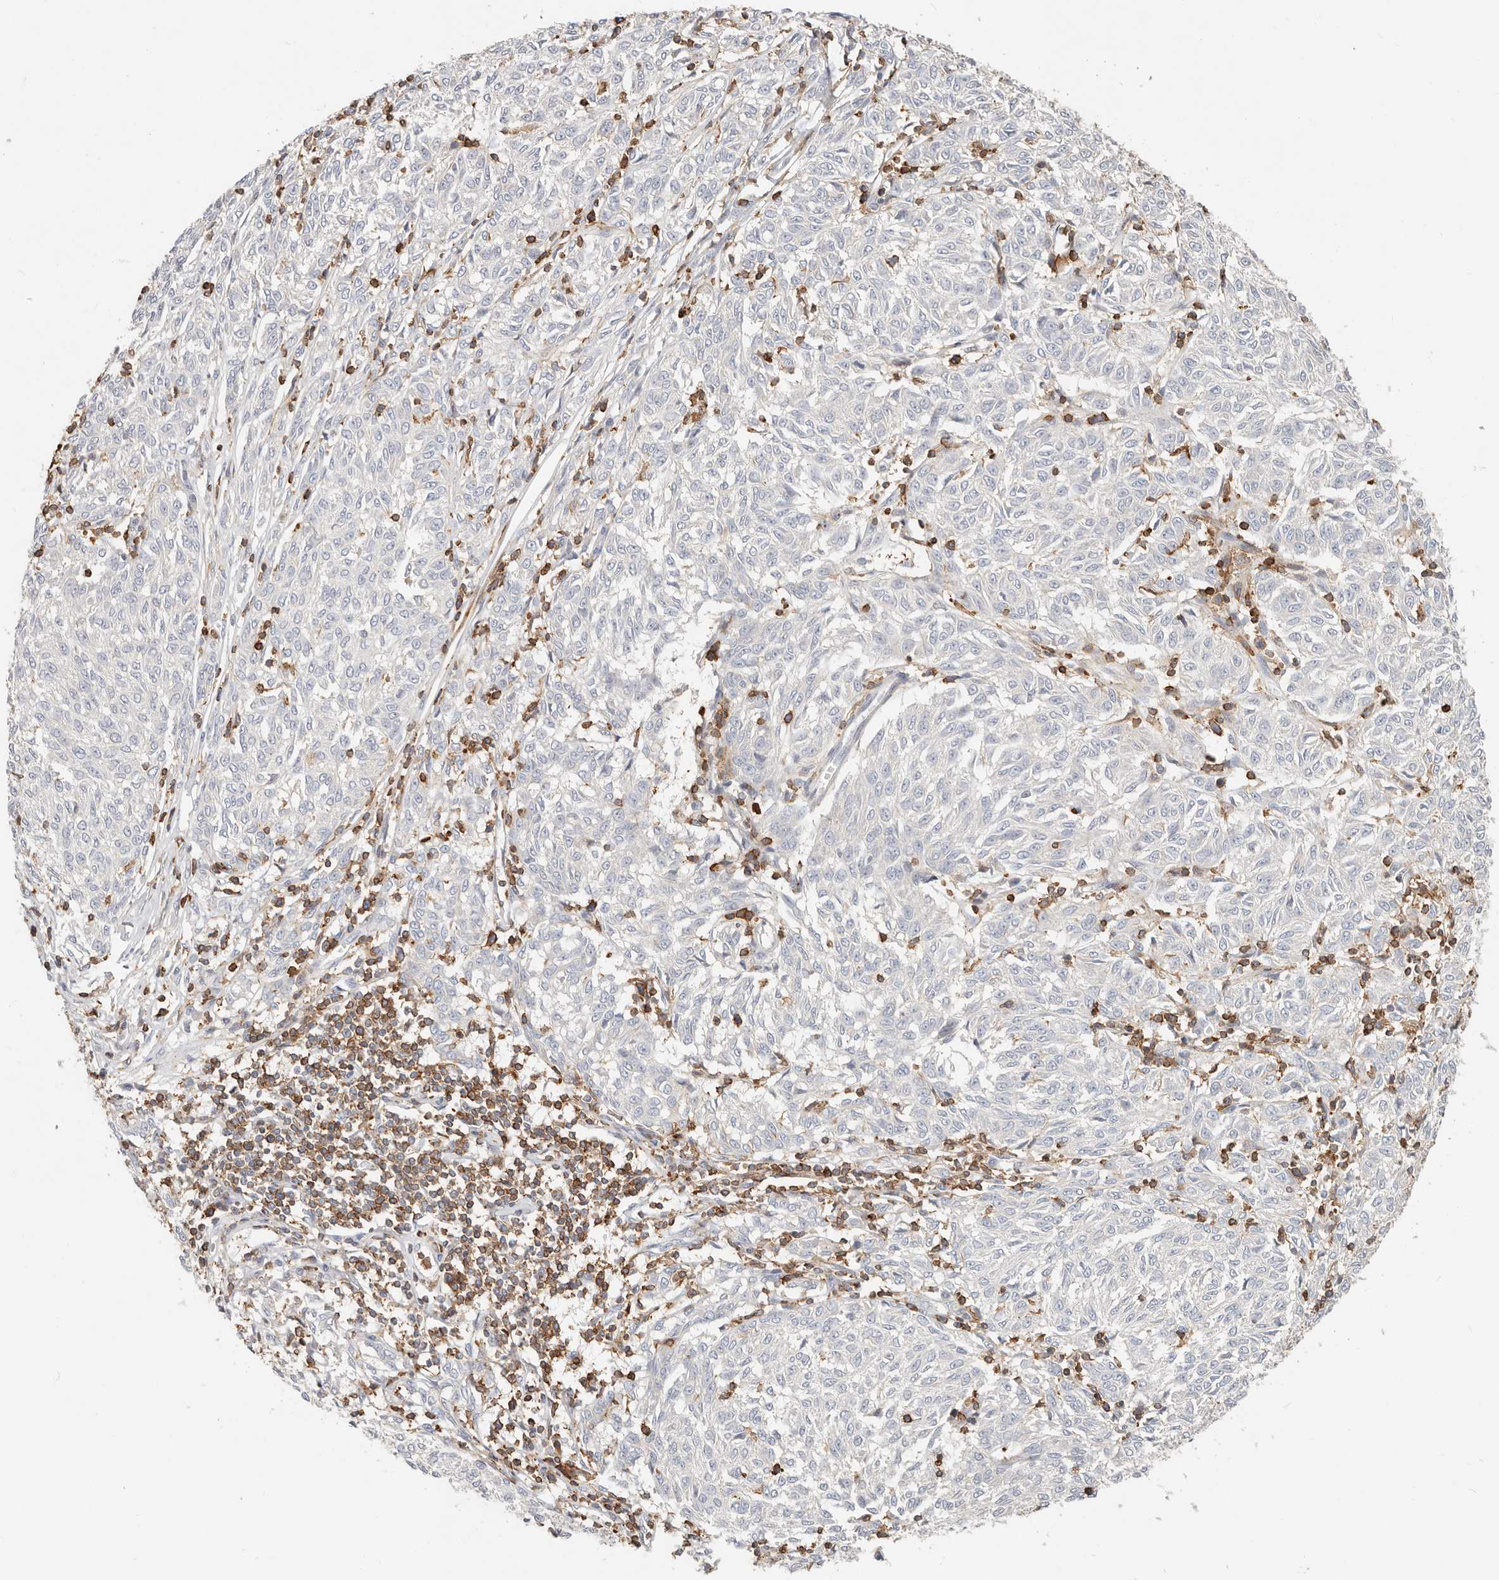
{"staining": {"intensity": "negative", "quantity": "none", "location": "none"}, "tissue": "melanoma", "cell_type": "Tumor cells", "image_type": "cancer", "snomed": [{"axis": "morphology", "description": "Malignant melanoma, NOS"}, {"axis": "topography", "description": "Skin"}], "caption": "The histopathology image displays no staining of tumor cells in malignant melanoma.", "gene": "TMEM63B", "patient": {"sex": "female", "age": 72}}